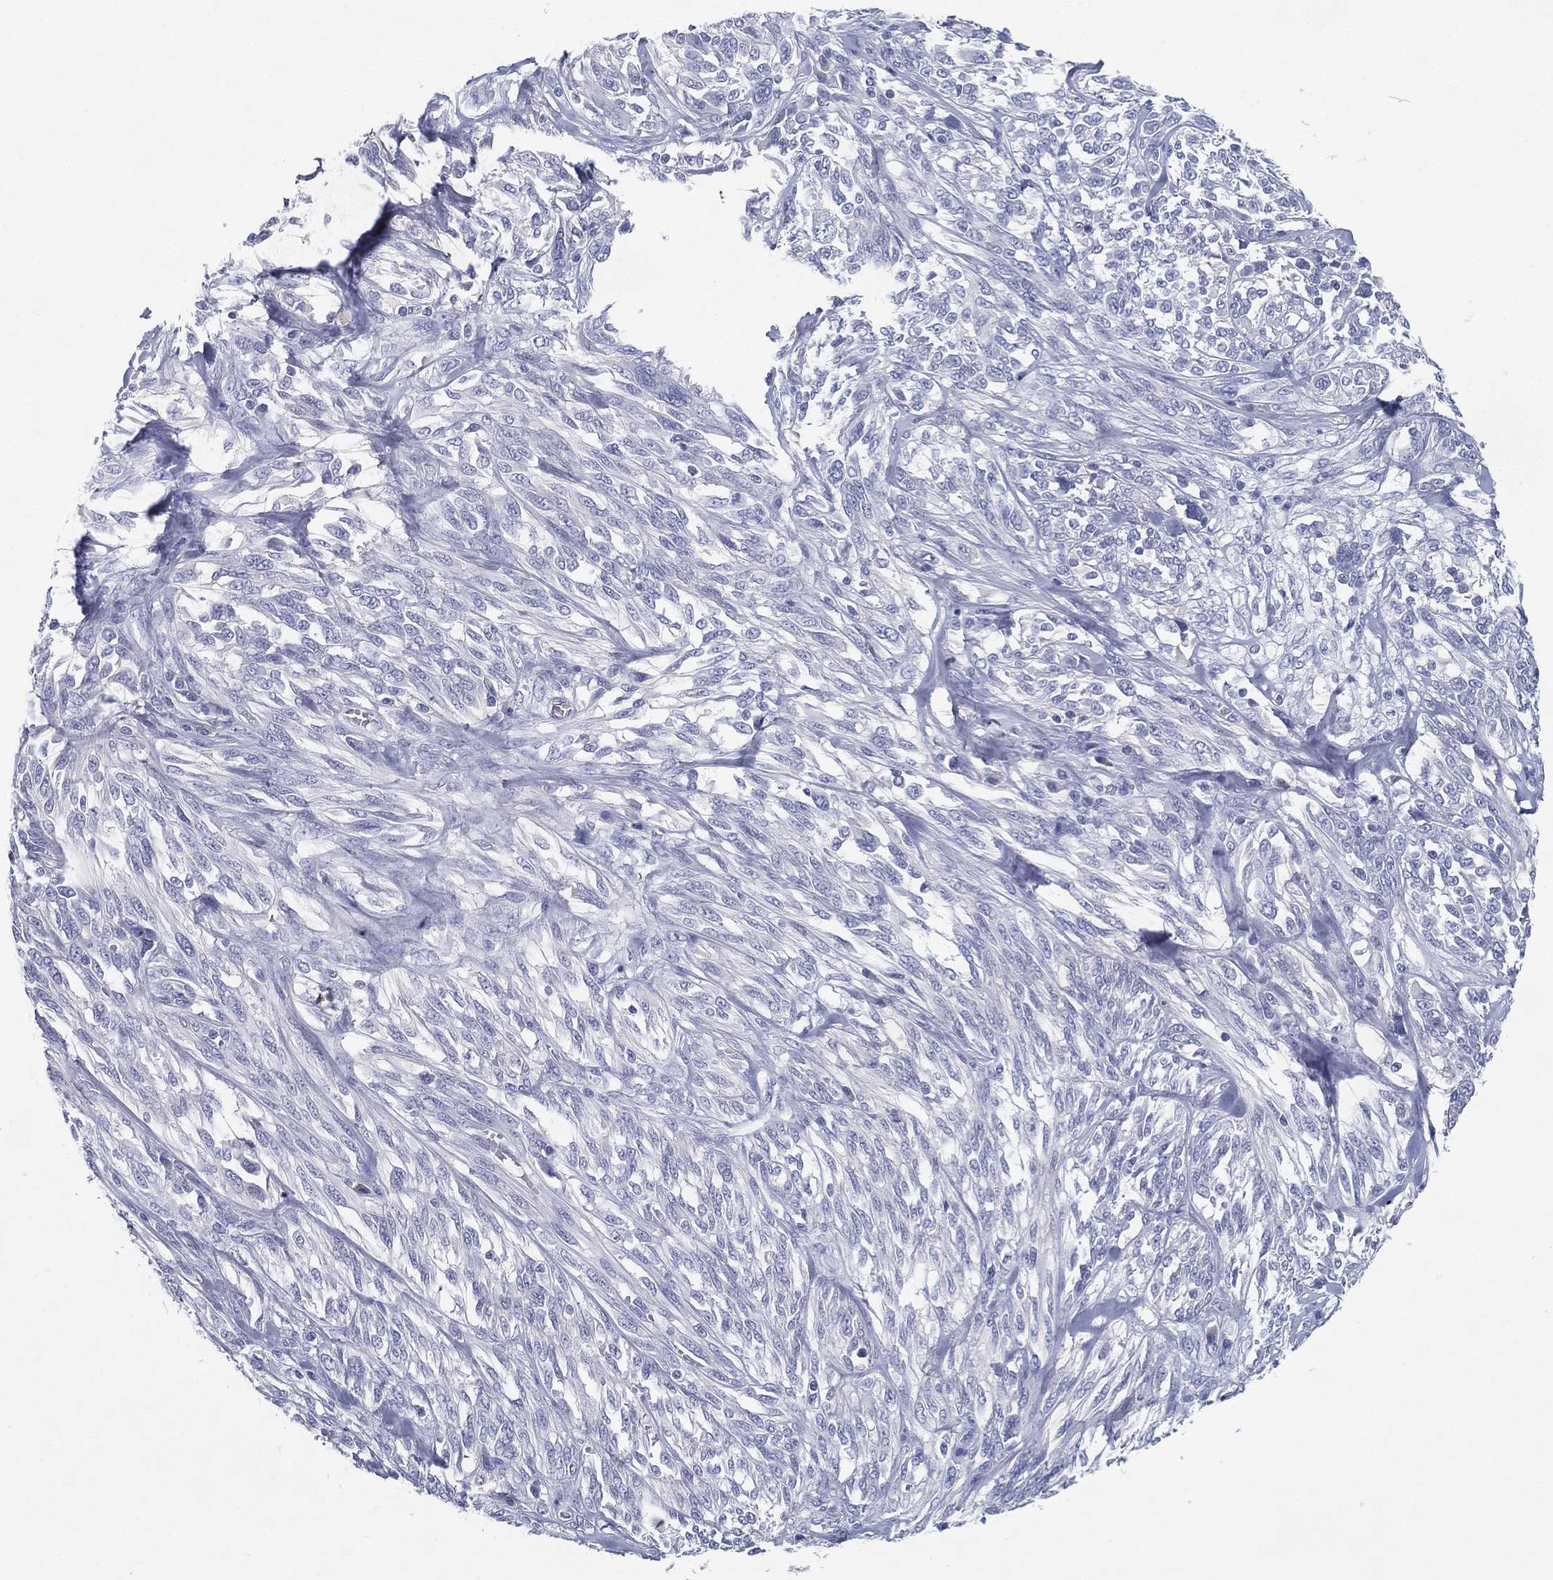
{"staining": {"intensity": "negative", "quantity": "none", "location": "none"}, "tissue": "melanoma", "cell_type": "Tumor cells", "image_type": "cancer", "snomed": [{"axis": "morphology", "description": "Malignant melanoma, NOS"}, {"axis": "topography", "description": "Skin"}], "caption": "Melanoma was stained to show a protein in brown. There is no significant expression in tumor cells.", "gene": "RGS13", "patient": {"sex": "female", "age": 91}}